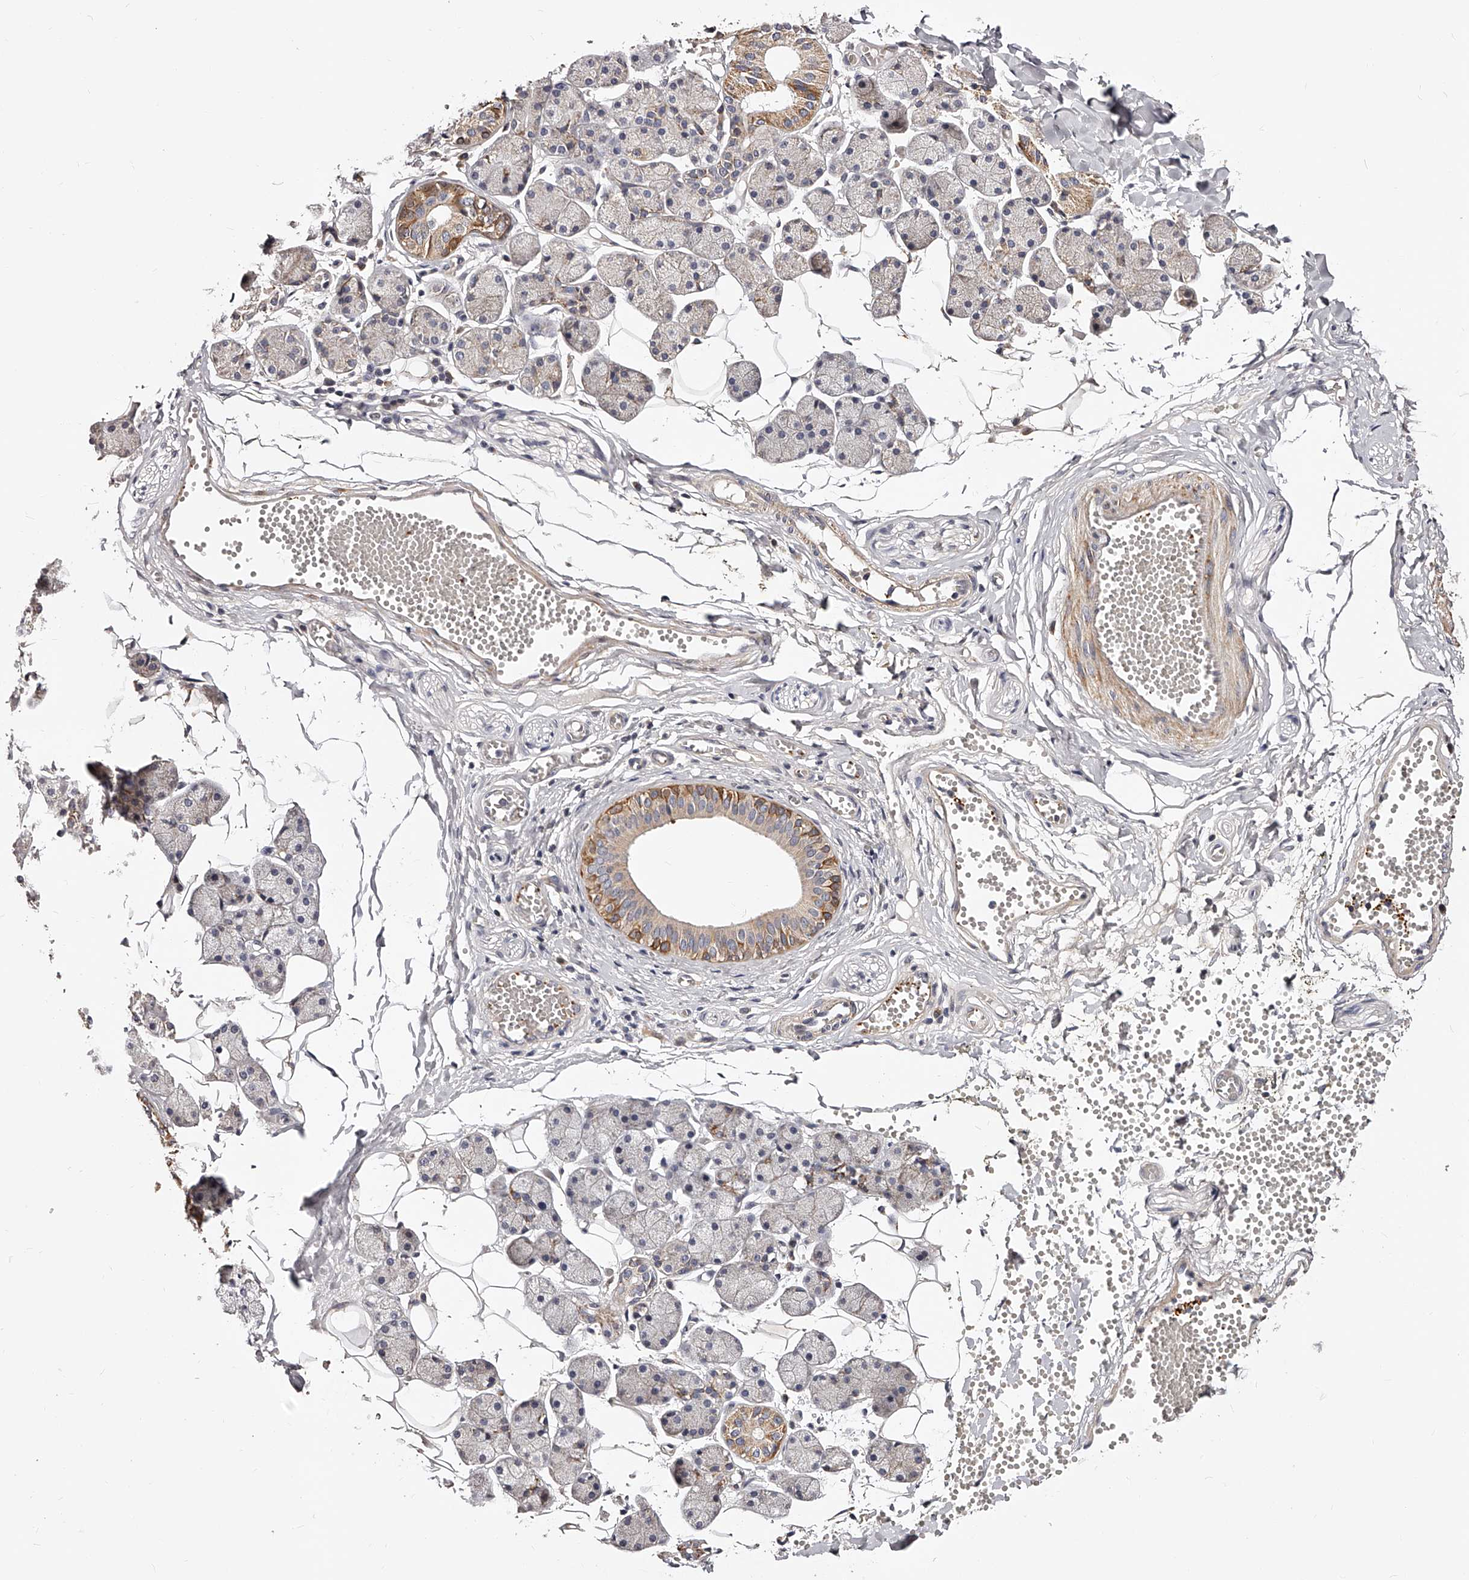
{"staining": {"intensity": "moderate", "quantity": "25%-75%", "location": "cytoplasmic/membranous"}, "tissue": "salivary gland", "cell_type": "Glandular cells", "image_type": "normal", "snomed": [{"axis": "morphology", "description": "Normal tissue, NOS"}, {"axis": "topography", "description": "Salivary gland"}], "caption": "IHC image of normal salivary gland stained for a protein (brown), which displays medium levels of moderate cytoplasmic/membranous positivity in approximately 25%-75% of glandular cells.", "gene": "ZNF502", "patient": {"sex": "female", "age": 33}}